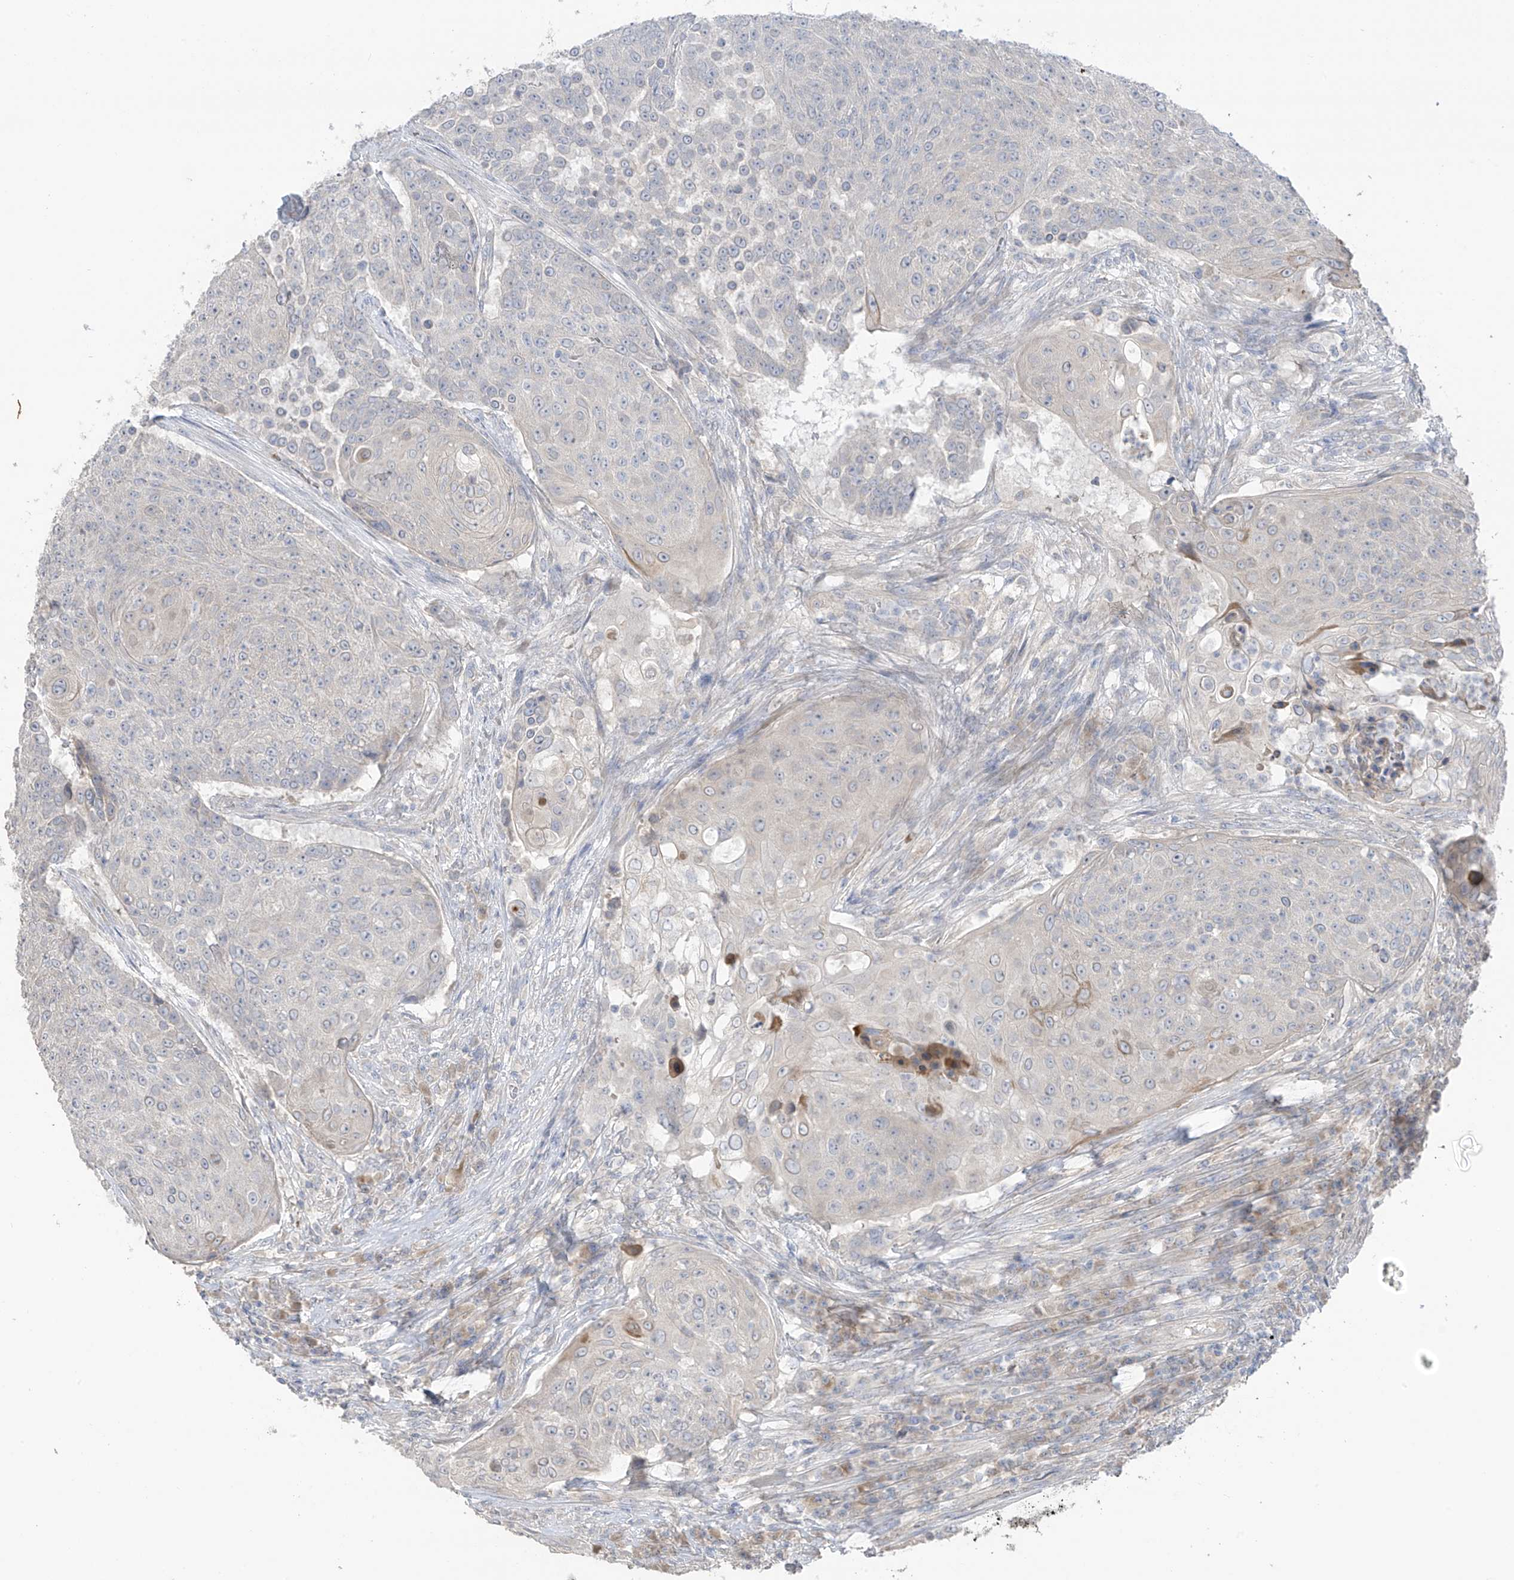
{"staining": {"intensity": "moderate", "quantity": "<25%", "location": "cytoplasmic/membranous"}, "tissue": "urothelial cancer", "cell_type": "Tumor cells", "image_type": "cancer", "snomed": [{"axis": "morphology", "description": "Urothelial carcinoma, High grade"}, {"axis": "topography", "description": "Urinary bladder"}], "caption": "Protein analysis of high-grade urothelial carcinoma tissue reveals moderate cytoplasmic/membranous staining in about <25% of tumor cells. Nuclei are stained in blue.", "gene": "NALCN", "patient": {"sex": "female", "age": 63}}